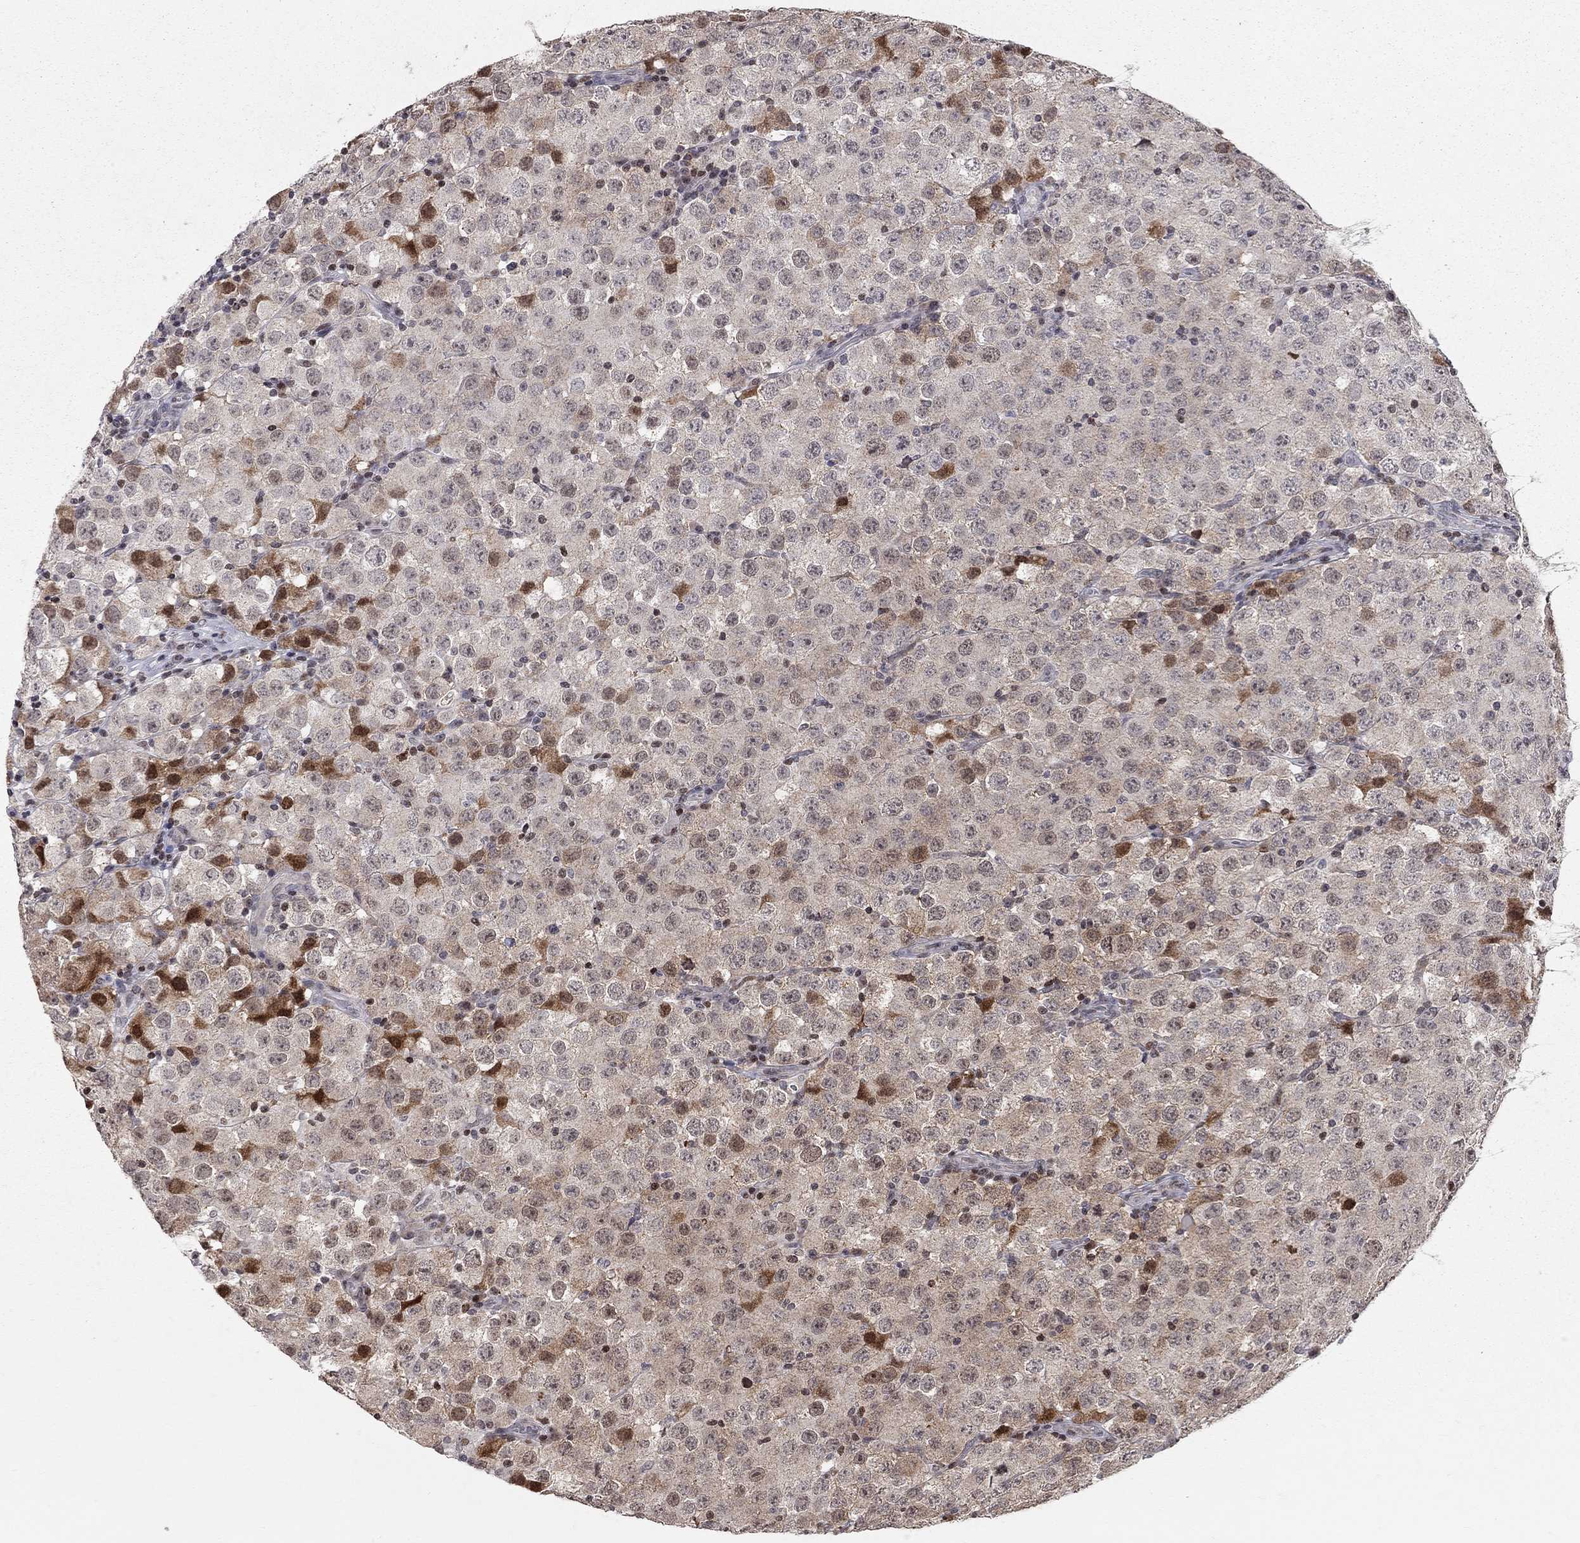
{"staining": {"intensity": "strong", "quantity": "<25%", "location": "nuclear"}, "tissue": "testis cancer", "cell_type": "Tumor cells", "image_type": "cancer", "snomed": [{"axis": "morphology", "description": "Seminoma, NOS"}, {"axis": "topography", "description": "Testis"}], "caption": "Immunohistochemical staining of testis cancer (seminoma) exhibits strong nuclear protein positivity in about <25% of tumor cells.", "gene": "HDAC3", "patient": {"sex": "male", "age": 34}}